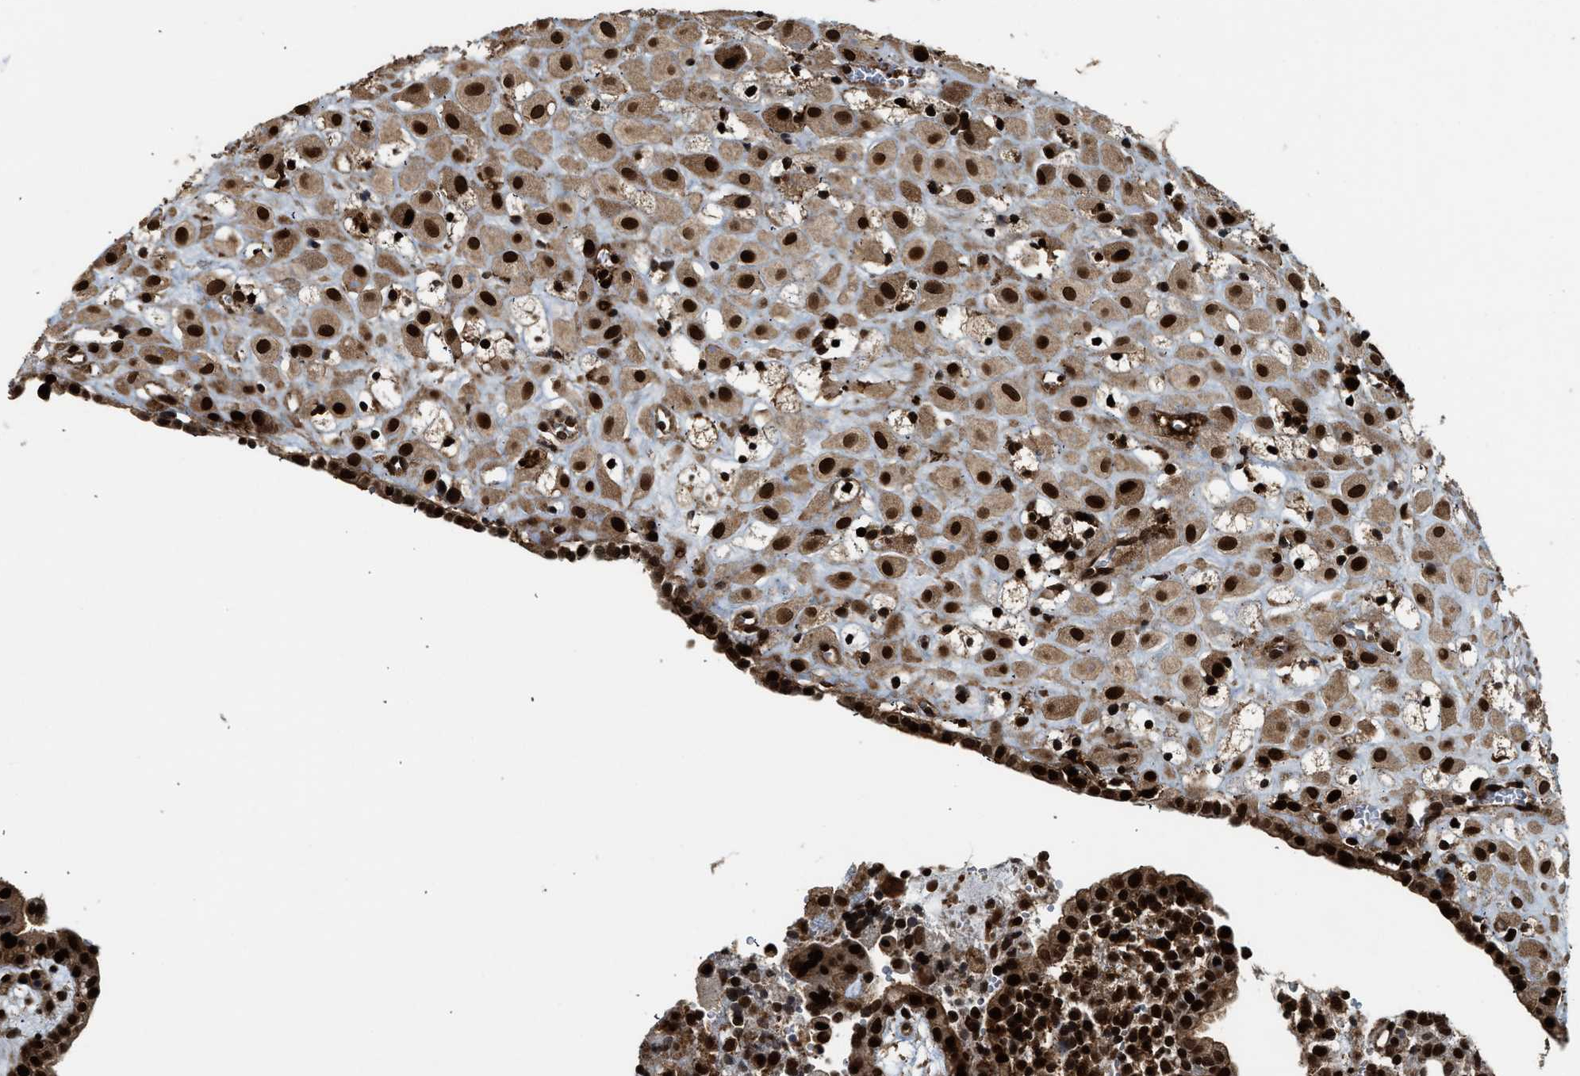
{"staining": {"intensity": "strong", "quantity": ">75%", "location": "nuclear"}, "tissue": "placenta", "cell_type": "Decidual cells", "image_type": "normal", "snomed": [{"axis": "morphology", "description": "Normal tissue, NOS"}, {"axis": "topography", "description": "Placenta"}], "caption": "Immunohistochemical staining of benign placenta shows strong nuclear protein expression in approximately >75% of decidual cells.", "gene": "MDM2", "patient": {"sex": "female", "age": 18}}